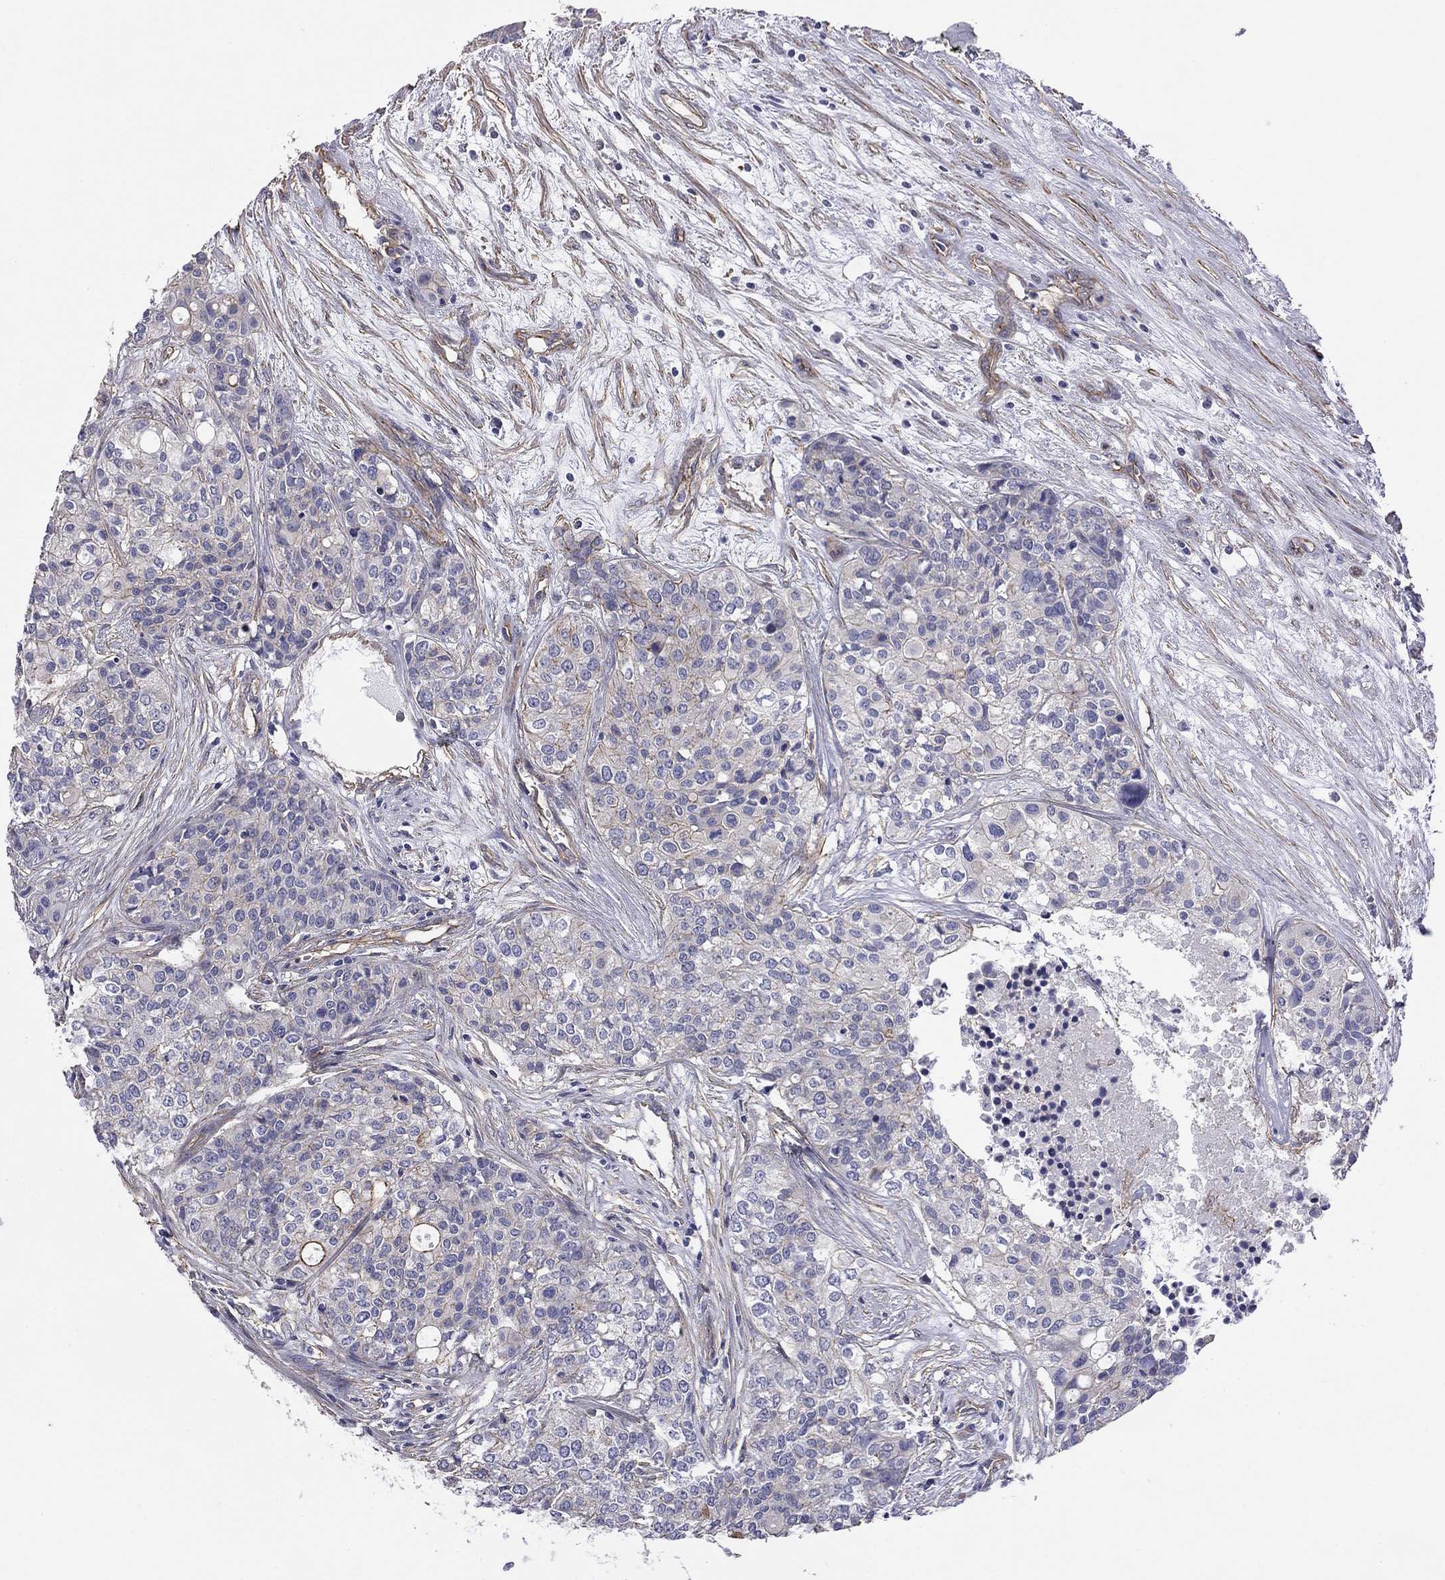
{"staining": {"intensity": "negative", "quantity": "none", "location": "none"}, "tissue": "carcinoid", "cell_type": "Tumor cells", "image_type": "cancer", "snomed": [{"axis": "morphology", "description": "Carcinoid, malignant, NOS"}, {"axis": "topography", "description": "Colon"}], "caption": "Immunohistochemical staining of carcinoid demonstrates no significant positivity in tumor cells.", "gene": "TCHH", "patient": {"sex": "male", "age": 81}}